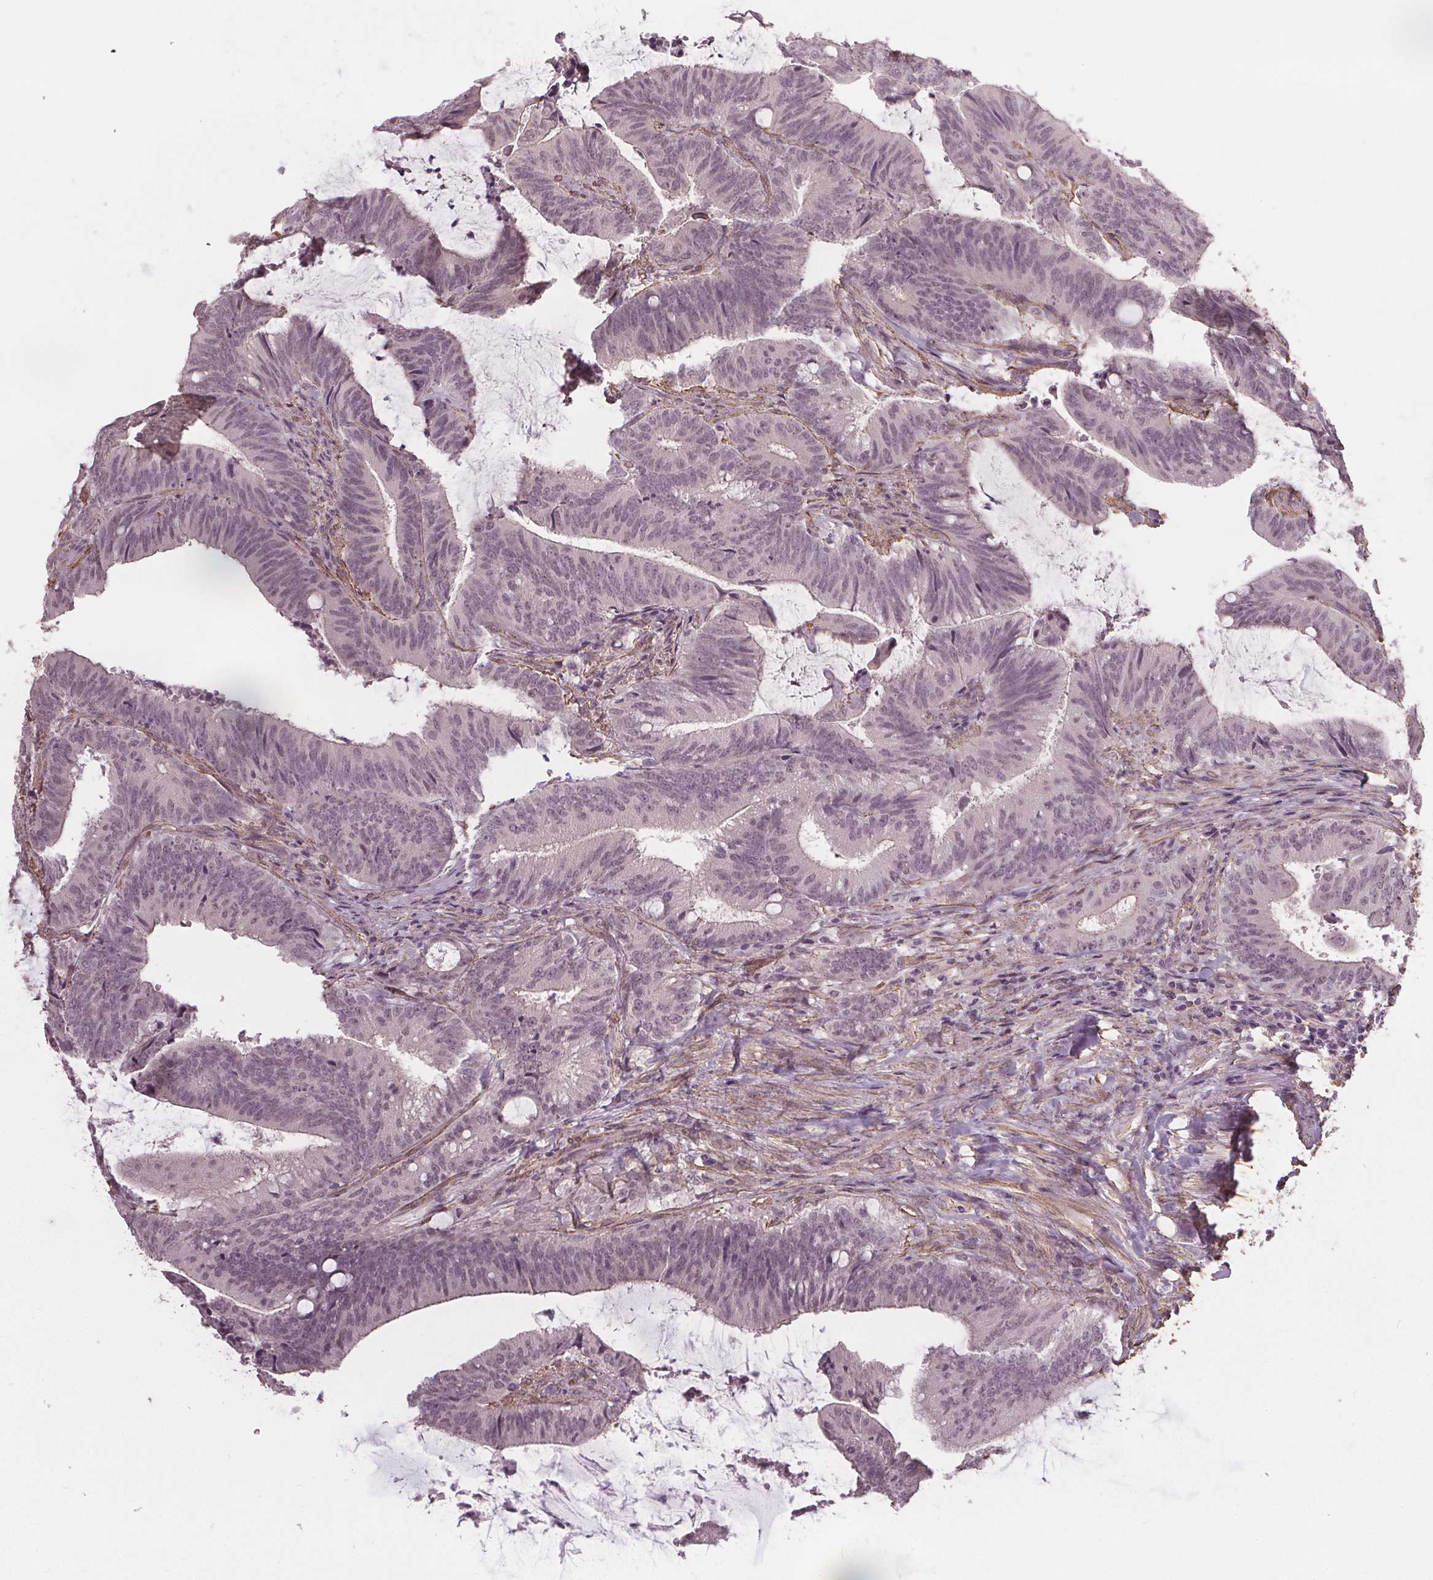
{"staining": {"intensity": "negative", "quantity": "none", "location": "none"}, "tissue": "colorectal cancer", "cell_type": "Tumor cells", "image_type": "cancer", "snomed": [{"axis": "morphology", "description": "Adenocarcinoma, NOS"}, {"axis": "topography", "description": "Colon"}], "caption": "IHC micrograph of neoplastic tissue: human colorectal adenocarcinoma stained with DAB reveals no significant protein expression in tumor cells.", "gene": "PKP1", "patient": {"sex": "female", "age": 43}}